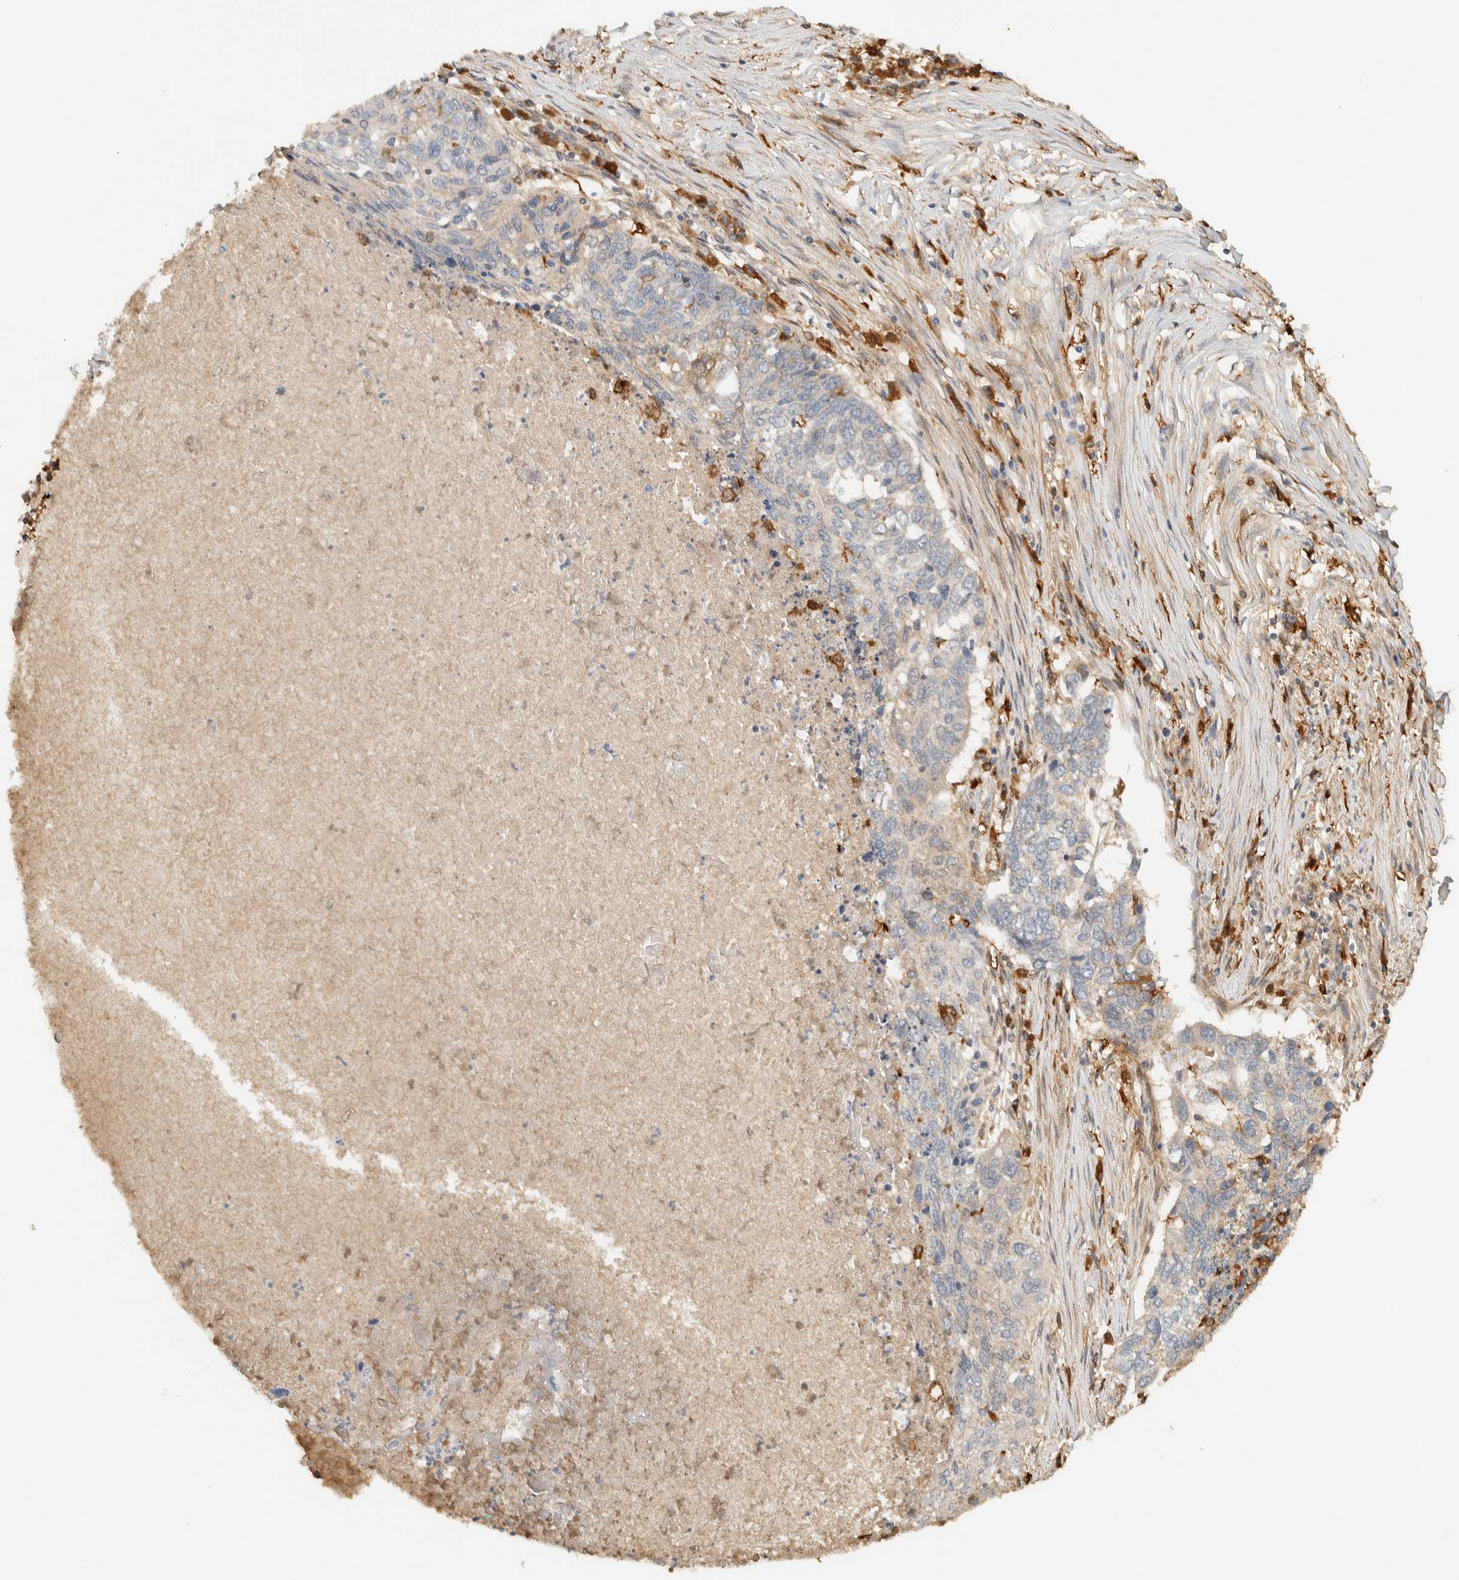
{"staining": {"intensity": "weak", "quantity": "<25%", "location": "cytoplasmic/membranous"}, "tissue": "lung cancer", "cell_type": "Tumor cells", "image_type": "cancer", "snomed": [{"axis": "morphology", "description": "Squamous cell carcinoma, NOS"}, {"axis": "topography", "description": "Lung"}], "caption": "Immunohistochemistry (IHC) micrograph of neoplastic tissue: human lung squamous cell carcinoma stained with DAB displays no significant protein staining in tumor cells. Nuclei are stained in blue.", "gene": "TMEM192", "patient": {"sex": "female", "age": 63}}